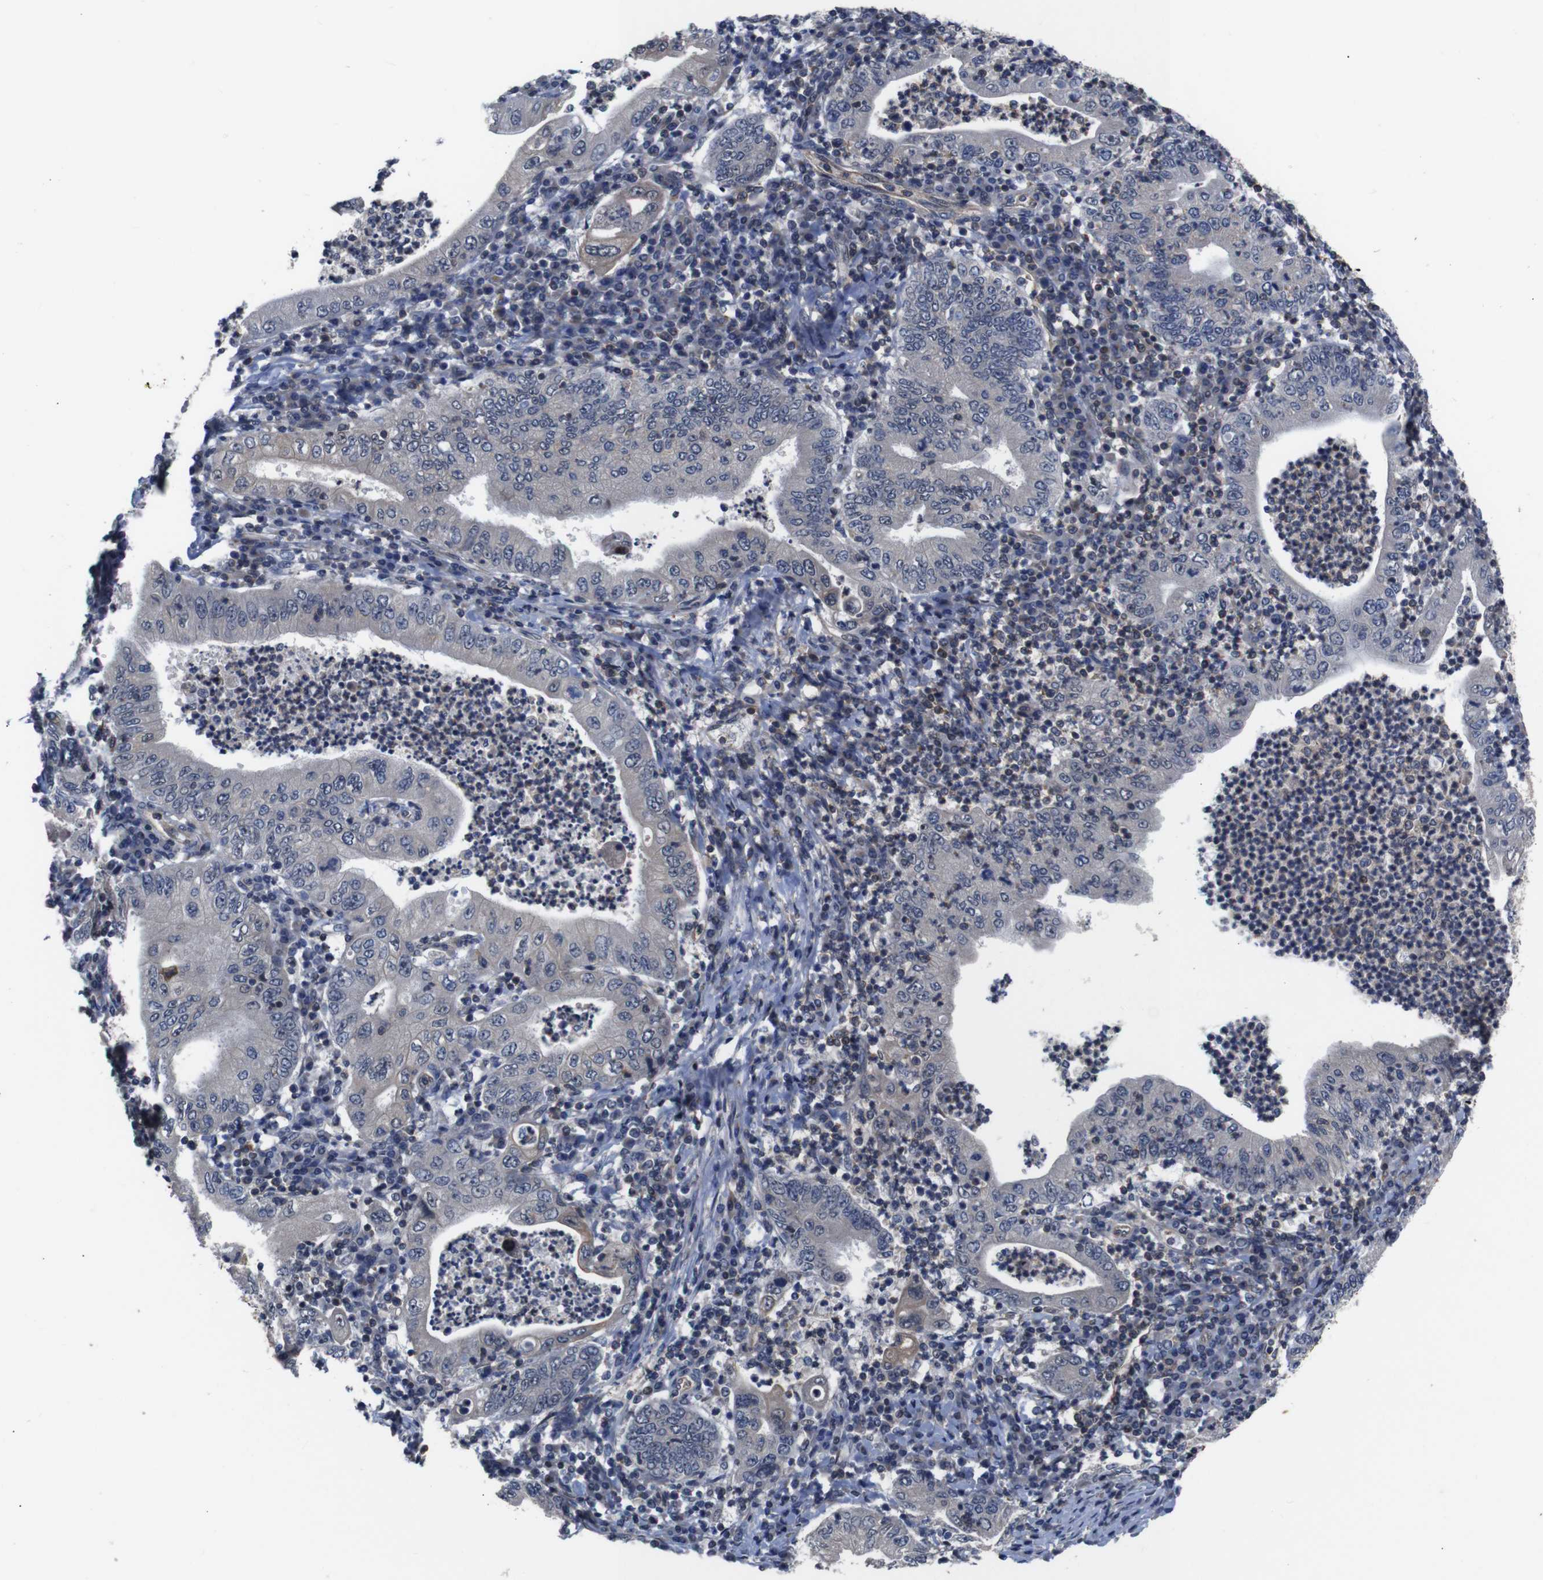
{"staining": {"intensity": "negative", "quantity": "none", "location": "none"}, "tissue": "stomach cancer", "cell_type": "Tumor cells", "image_type": "cancer", "snomed": [{"axis": "morphology", "description": "Normal tissue, NOS"}, {"axis": "morphology", "description": "Adenocarcinoma, NOS"}, {"axis": "topography", "description": "Esophagus"}, {"axis": "topography", "description": "Stomach, upper"}, {"axis": "topography", "description": "Peripheral nerve tissue"}], "caption": "Adenocarcinoma (stomach) was stained to show a protein in brown. There is no significant staining in tumor cells.", "gene": "BRWD3", "patient": {"sex": "male", "age": 62}}